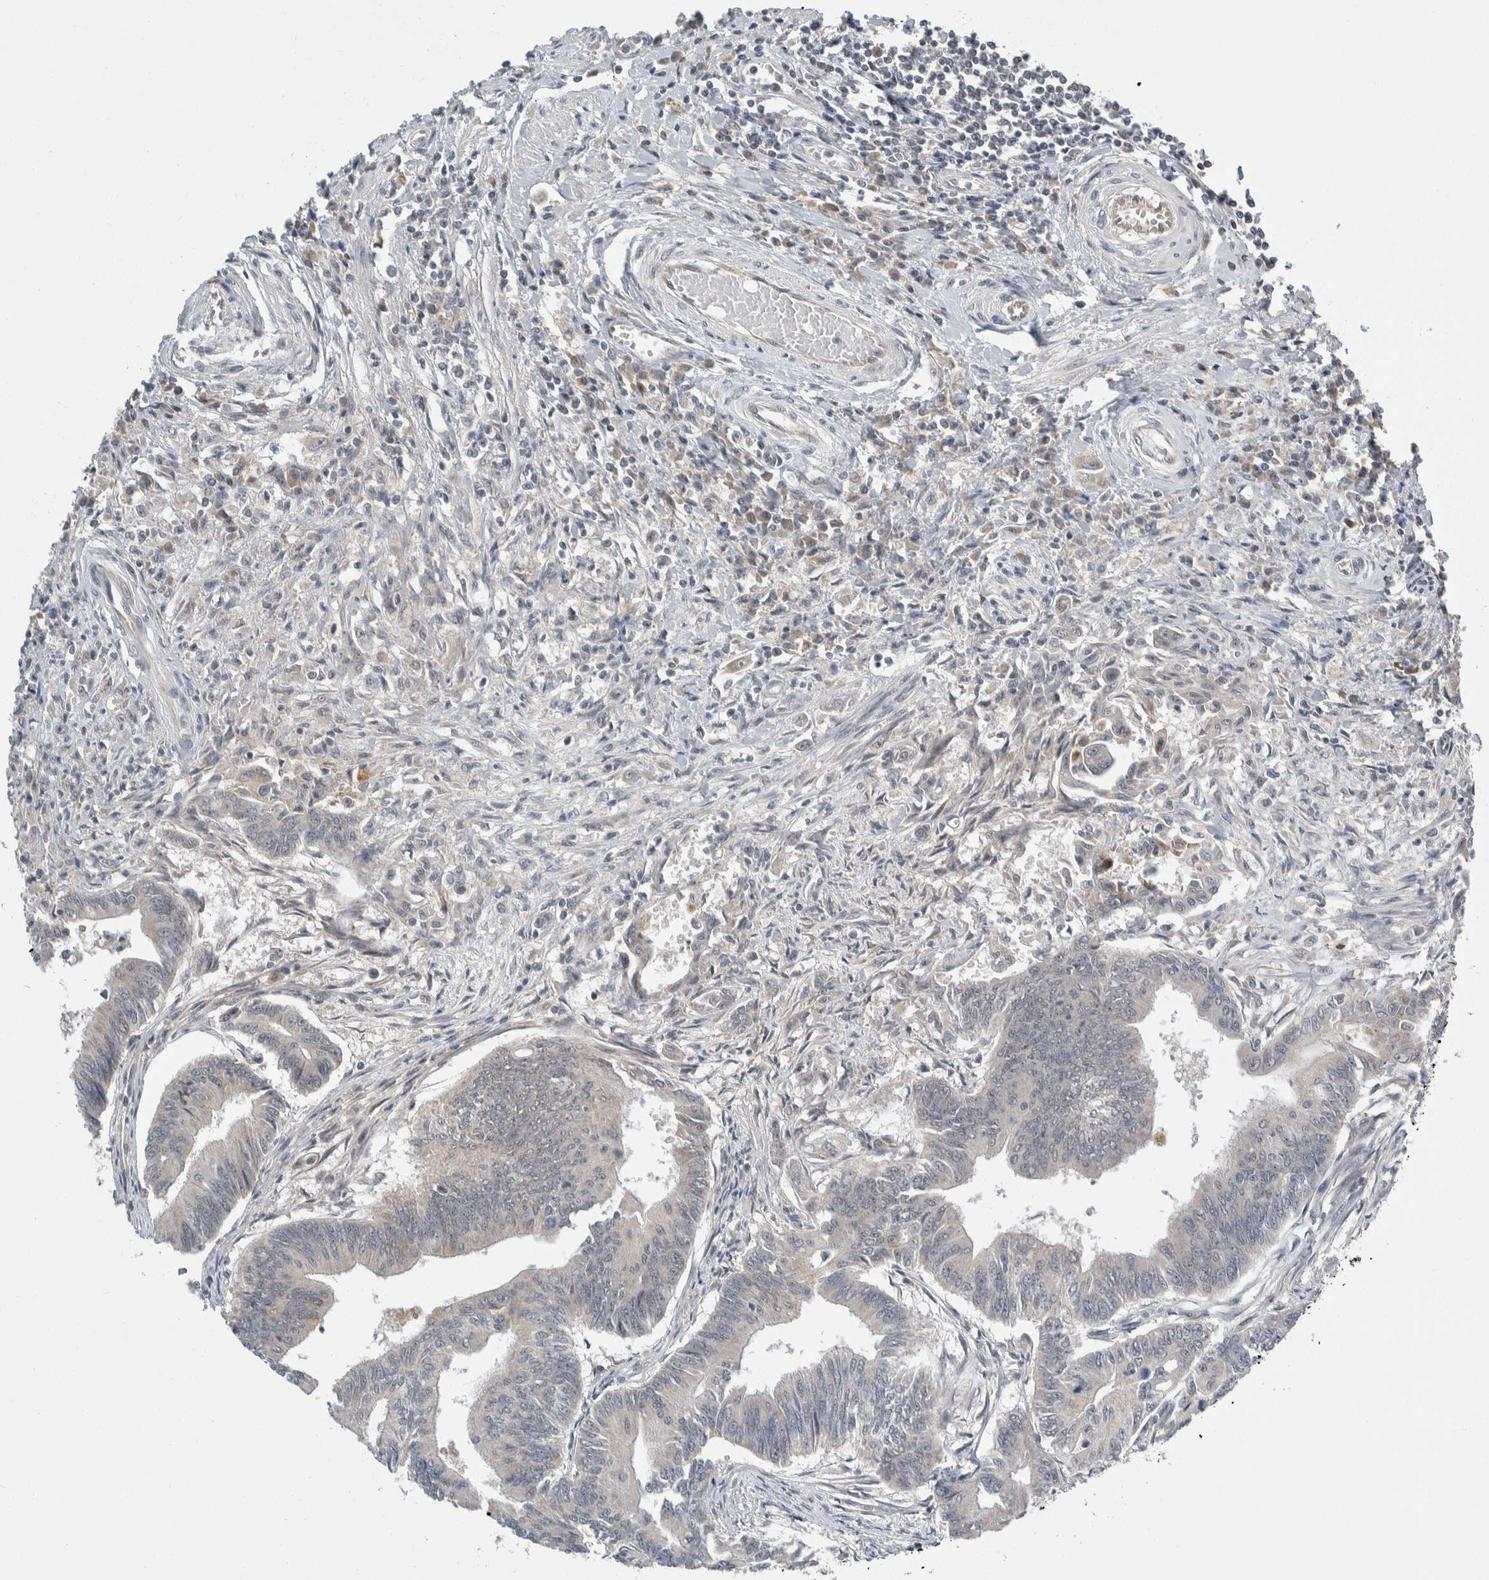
{"staining": {"intensity": "weak", "quantity": "<25%", "location": "cytoplasmic/membranous"}, "tissue": "colorectal cancer", "cell_type": "Tumor cells", "image_type": "cancer", "snomed": [{"axis": "morphology", "description": "Adenoma, NOS"}, {"axis": "morphology", "description": "Adenocarcinoma, NOS"}, {"axis": "topography", "description": "Colon"}], "caption": "The immunohistochemistry (IHC) micrograph has no significant staining in tumor cells of colorectal cancer tissue.", "gene": "SHPK", "patient": {"sex": "male", "age": 79}}